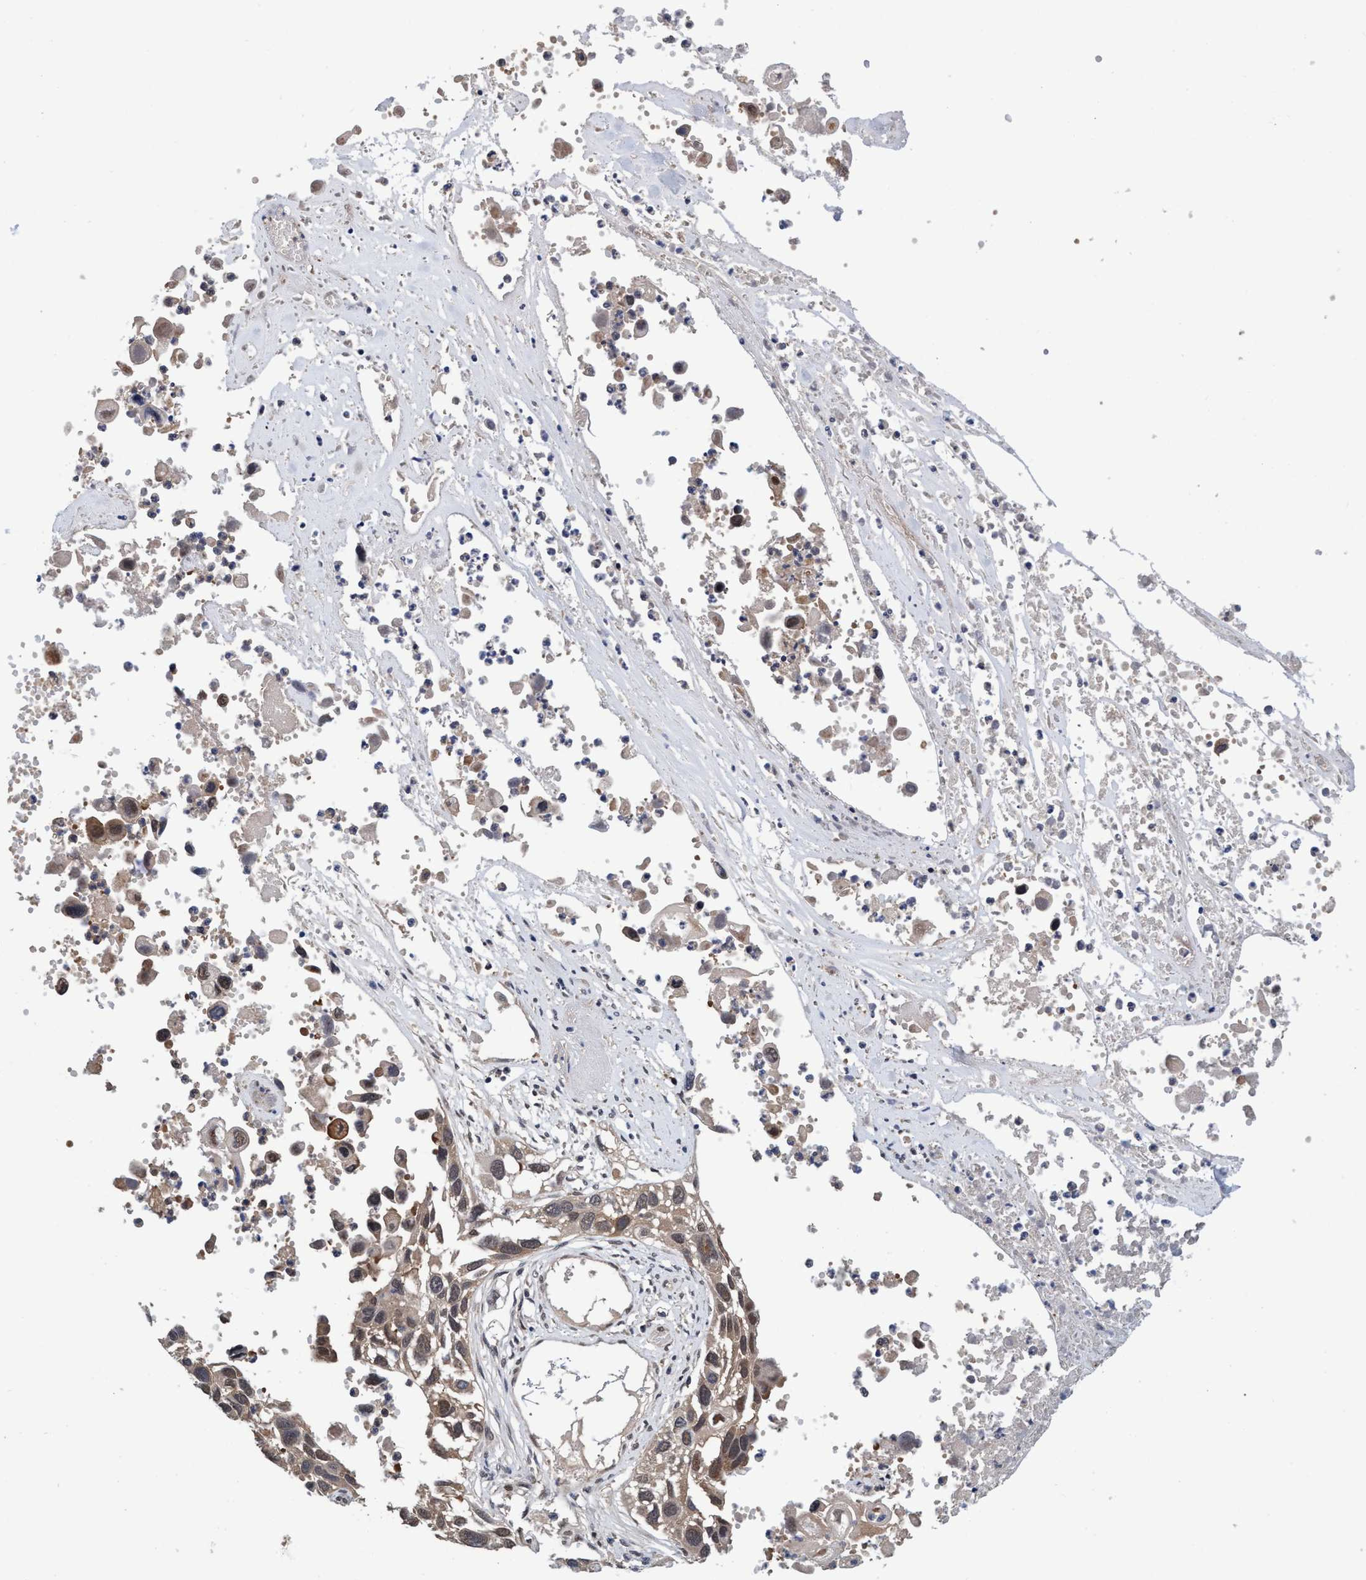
{"staining": {"intensity": "weak", "quantity": ">75%", "location": "cytoplasmic/membranous,nuclear"}, "tissue": "lung cancer", "cell_type": "Tumor cells", "image_type": "cancer", "snomed": [{"axis": "morphology", "description": "Squamous cell carcinoma, NOS"}, {"axis": "topography", "description": "Lung"}], "caption": "Tumor cells demonstrate low levels of weak cytoplasmic/membranous and nuclear expression in approximately >75% of cells in lung squamous cell carcinoma.", "gene": "PSMD12", "patient": {"sex": "male", "age": 71}}